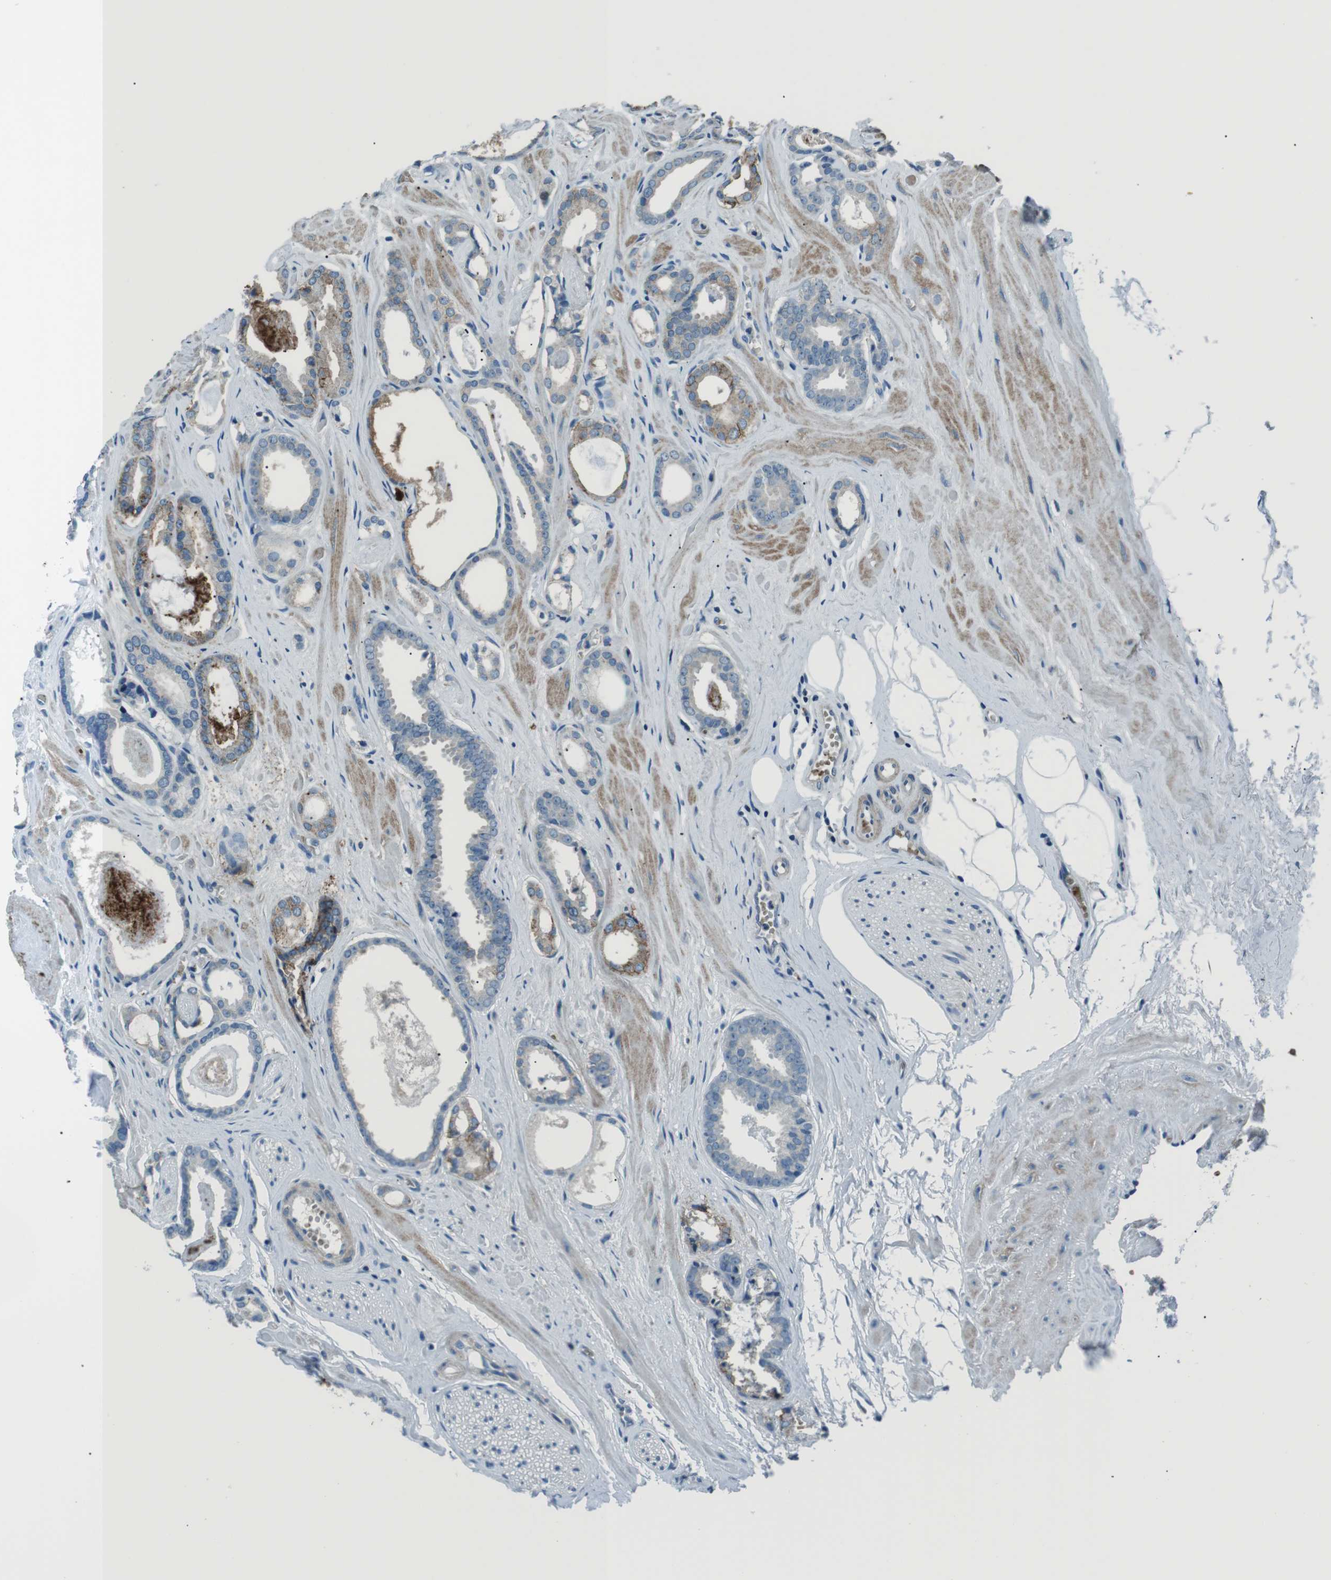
{"staining": {"intensity": "moderate", "quantity": "<25%", "location": "cytoplasmic/membranous"}, "tissue": "prostate cancer", "cell_type": "Tumor cells", "image_type": "cancer", "snomed": [{"axis": "morphology", "description": "Adenocarcinoma, Low grade"}, {"axis": "topography", "description": "Prostate"}], "caption": "The image exhibits staining of prostate cancer (low-grade adenocarcinoma), revealing moderate cytoplasmic/membranous protein expression (brown color) within tumor cells.", "gene": "ST6GAL1", "patient": {"sex": "male", "age": 53}}